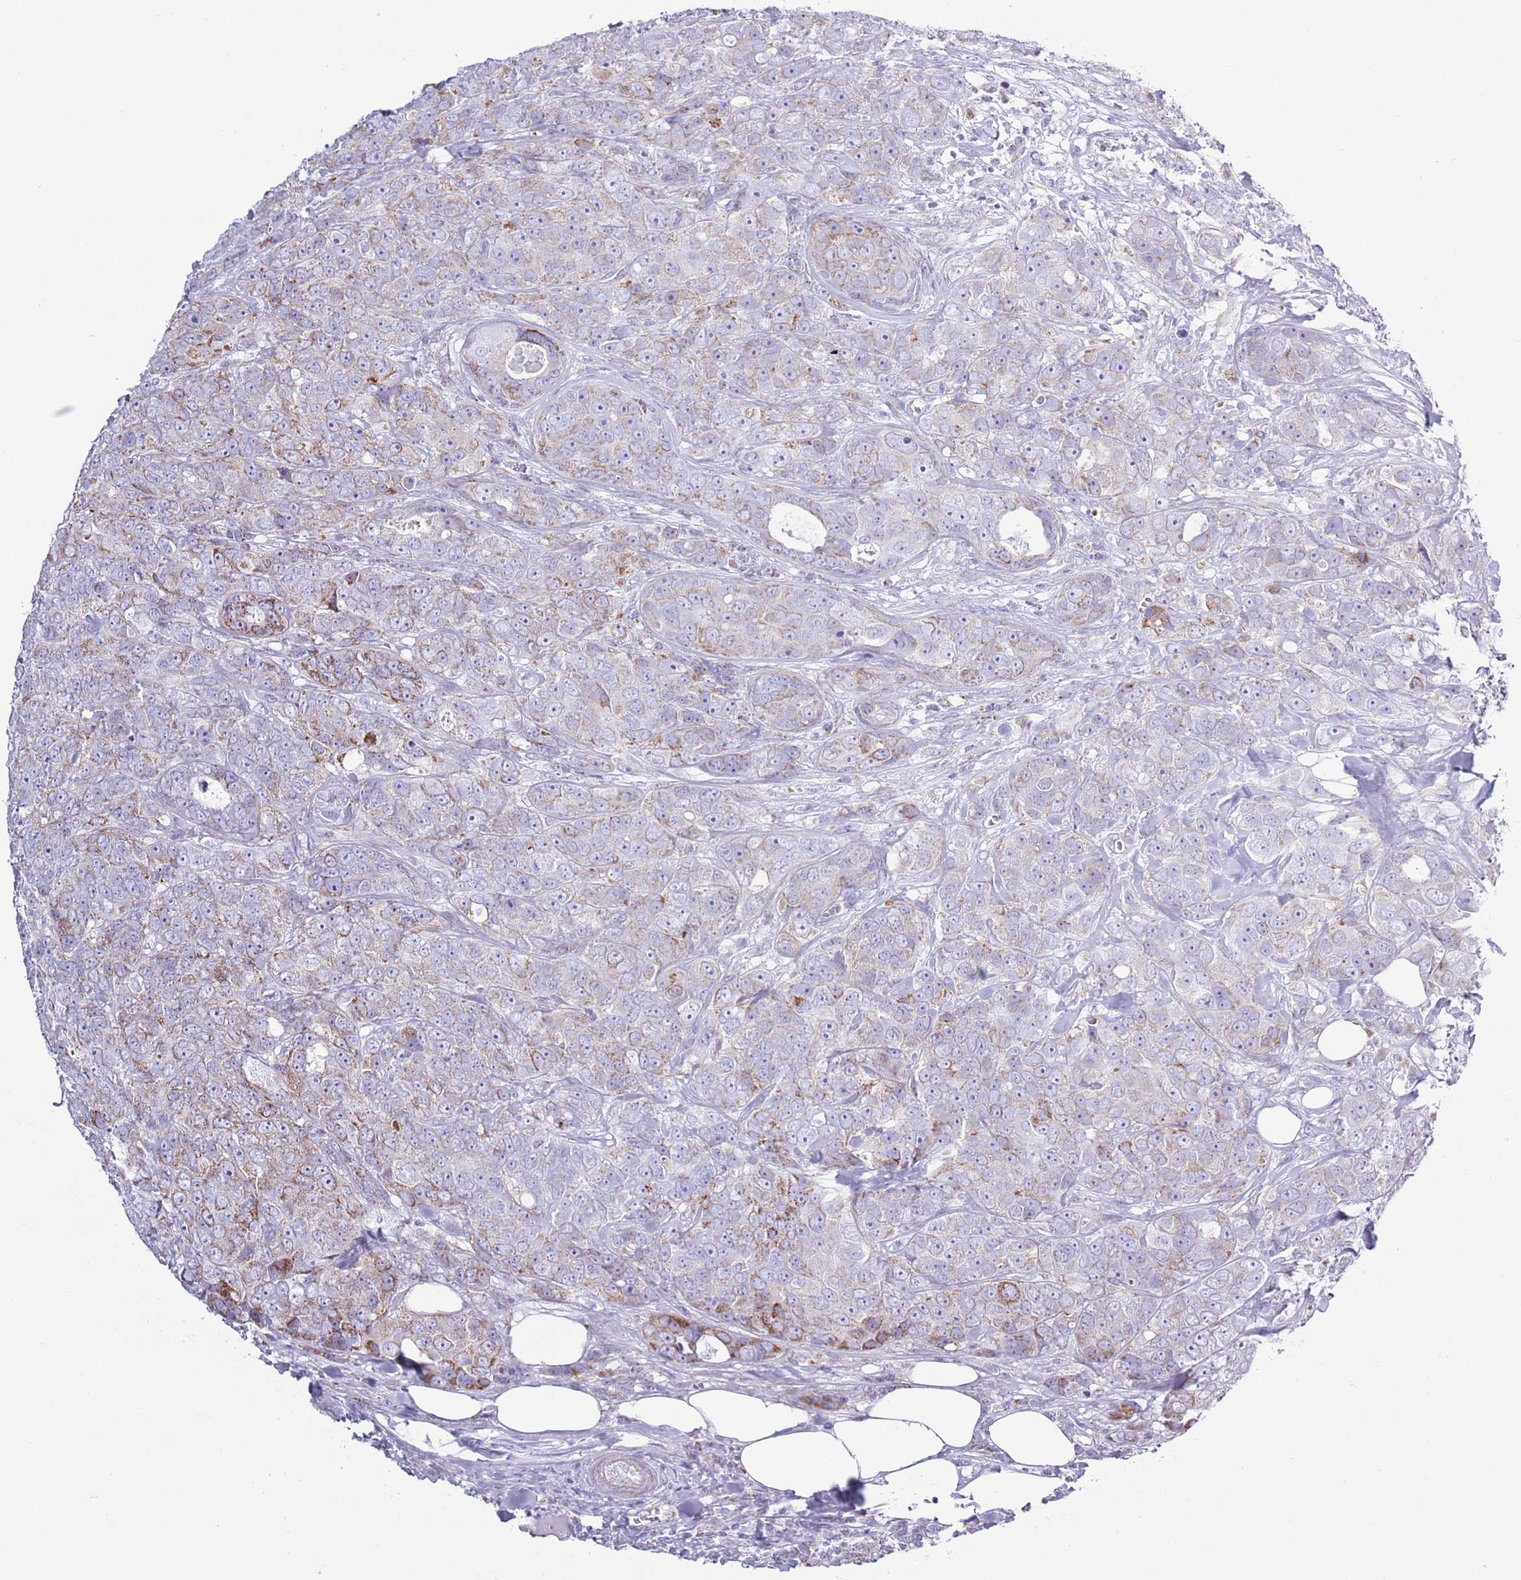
{"staining": {"intensity": "moderate", "quantity": "<25%", "location": "cytoplasmic/membranous"}, "tissue": "breast cancer", "cell_type": "Tumor cells", "image_type": "cancer", "snomed": [{"axis": "morphology", "description": "Duct carcinoma"}, {"axis": "topography", "description": "Breast"}], "caption": "Human breast cancer (infiltrating ductal carcinoma) stained with a brown dye demonstrates moderate cytoplasmic/membranous positive positivity in approximately <25% of tumor cells.", "gene": "MOCOS", "patient": {"sex": "female", "age": 43}}